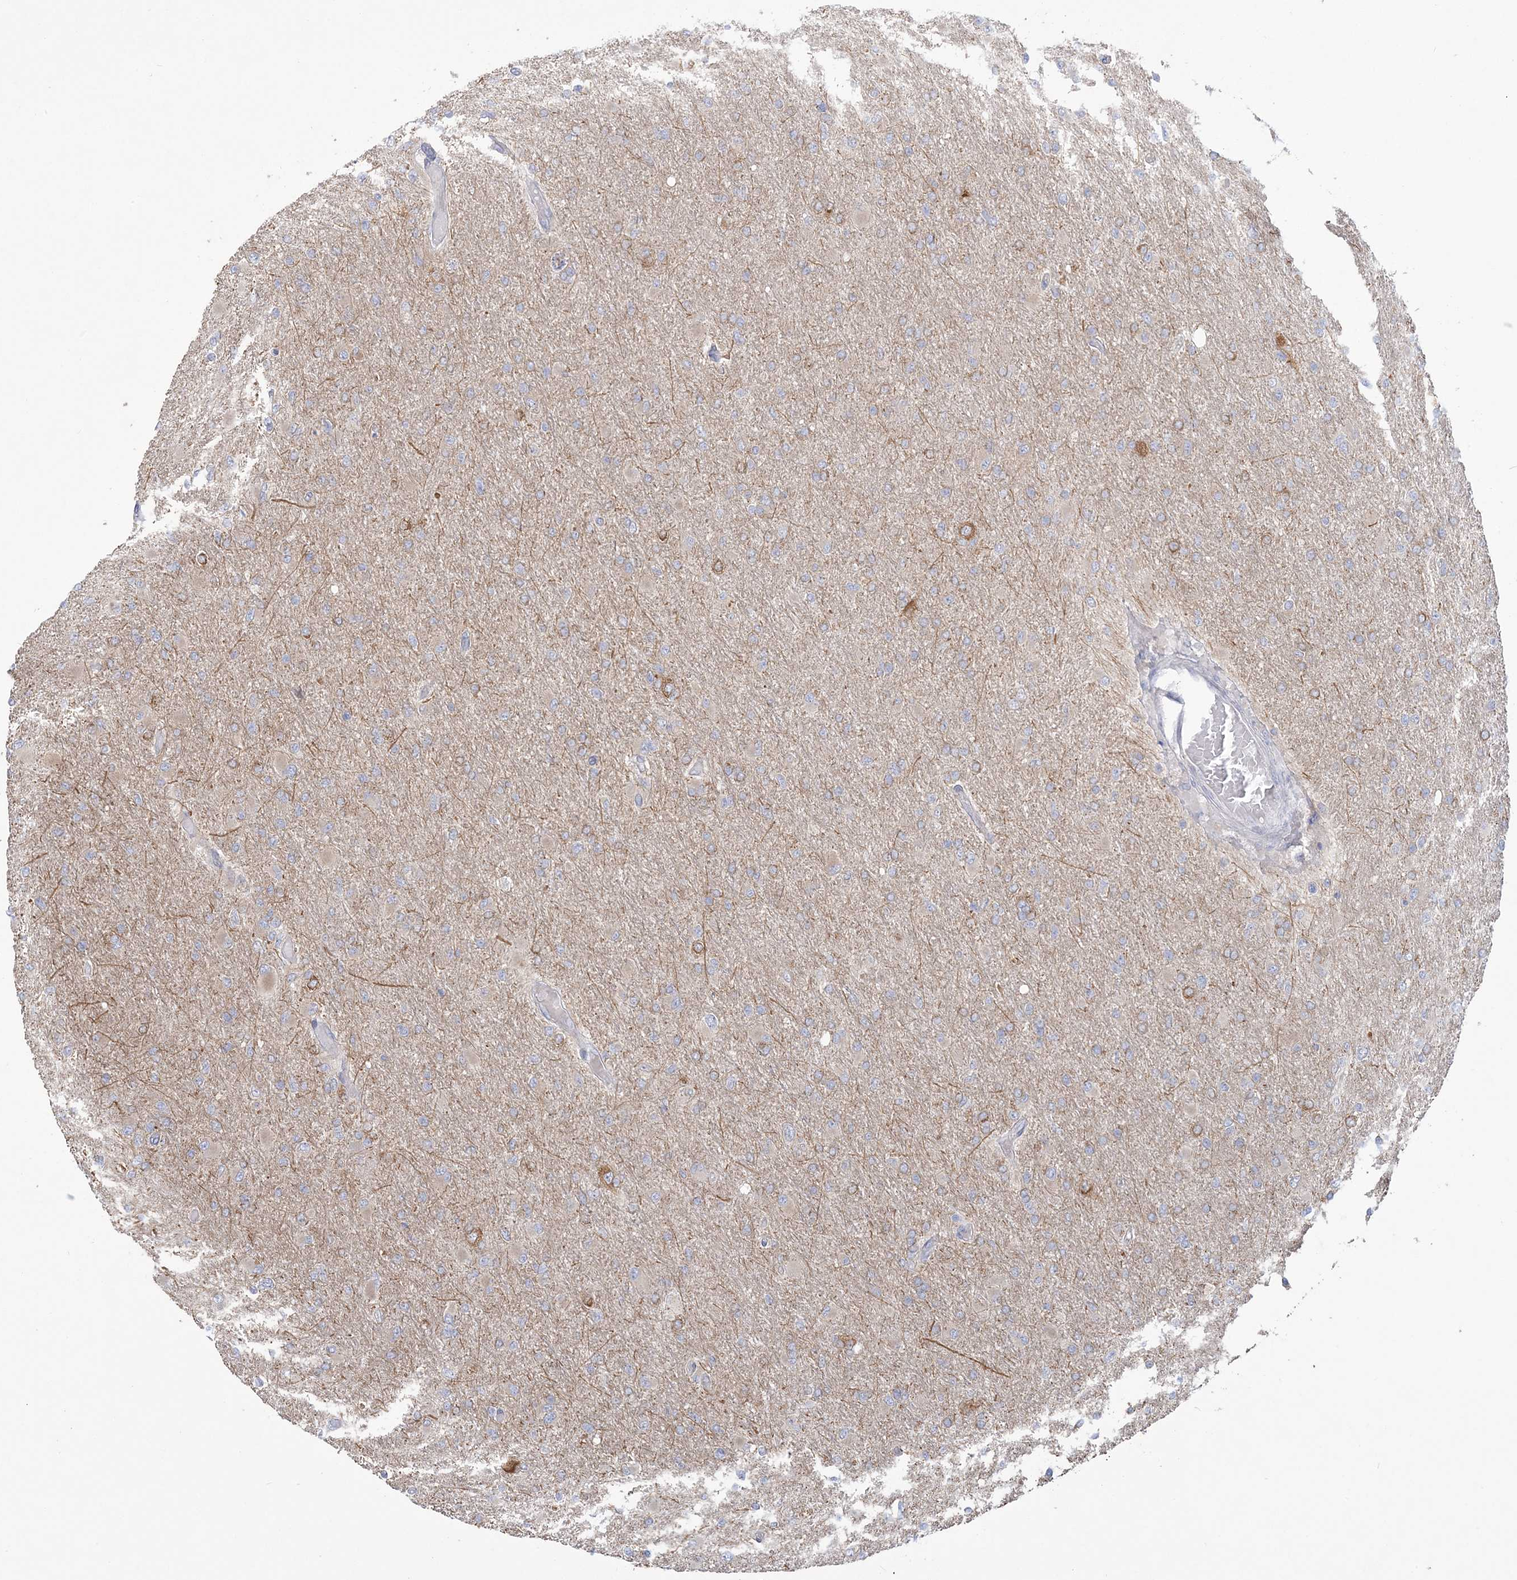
{"staining": {"intensity": "weak", "quantity": "25%-75%", "location": "cytoplasmic/membranous"}, "tissue": "glioma", "cell_type": "Tumor cells", "image_type": "cancer", "snomed": [{"axis": "morphology", "description": "Glioma, malignant, High grade"}, {"axis": "topography", "description": "Cerebral cortex"}], "caption": "IHC of human malignant glioma (high-grade) shows low levels of weak cytoplasmic/membranous staining in about 25%-75% of tumor cells.", "gene": "FARSB", "patient": {"sex": "female", "age": 36}}